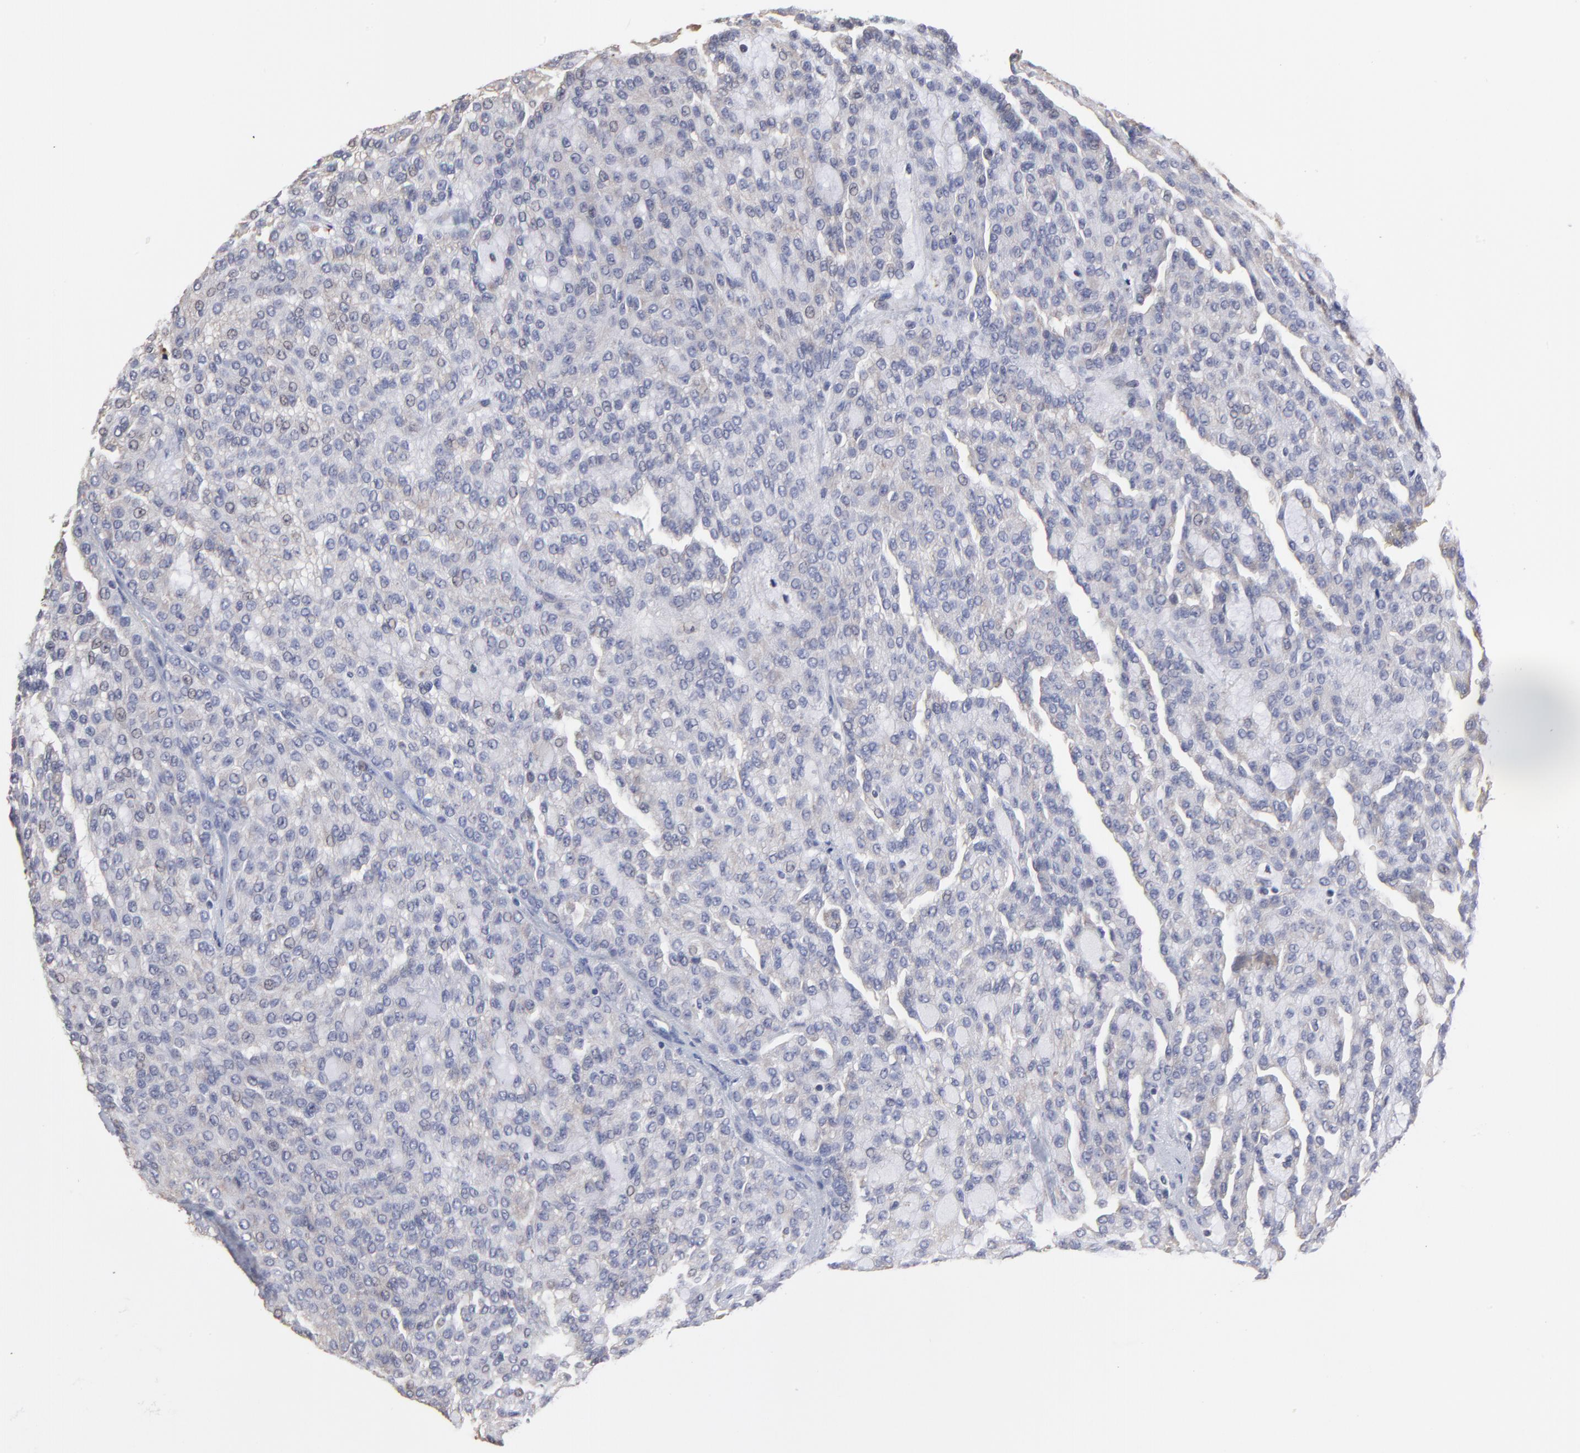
{"staining": {"intensity": "weak", "quantity": "<25%", "location": "cytoplasmic/membranous"}, "tissue": "renal cancer", "cell_type": "Tumor cells", "image_type": "cancer", "snomed": [{"axis": "morphology", "description": "Adenocarcinoma, NOS"}, {"axis": "topography", "description": "Kidney"}], "caption": "Human adenocarcinoma (renal) stained for a protein using immunohistochemistry (IHC) shows no staining in tumor cells.", "gene": "CCT2", "patient": {"sex": "male", "age": 63}}